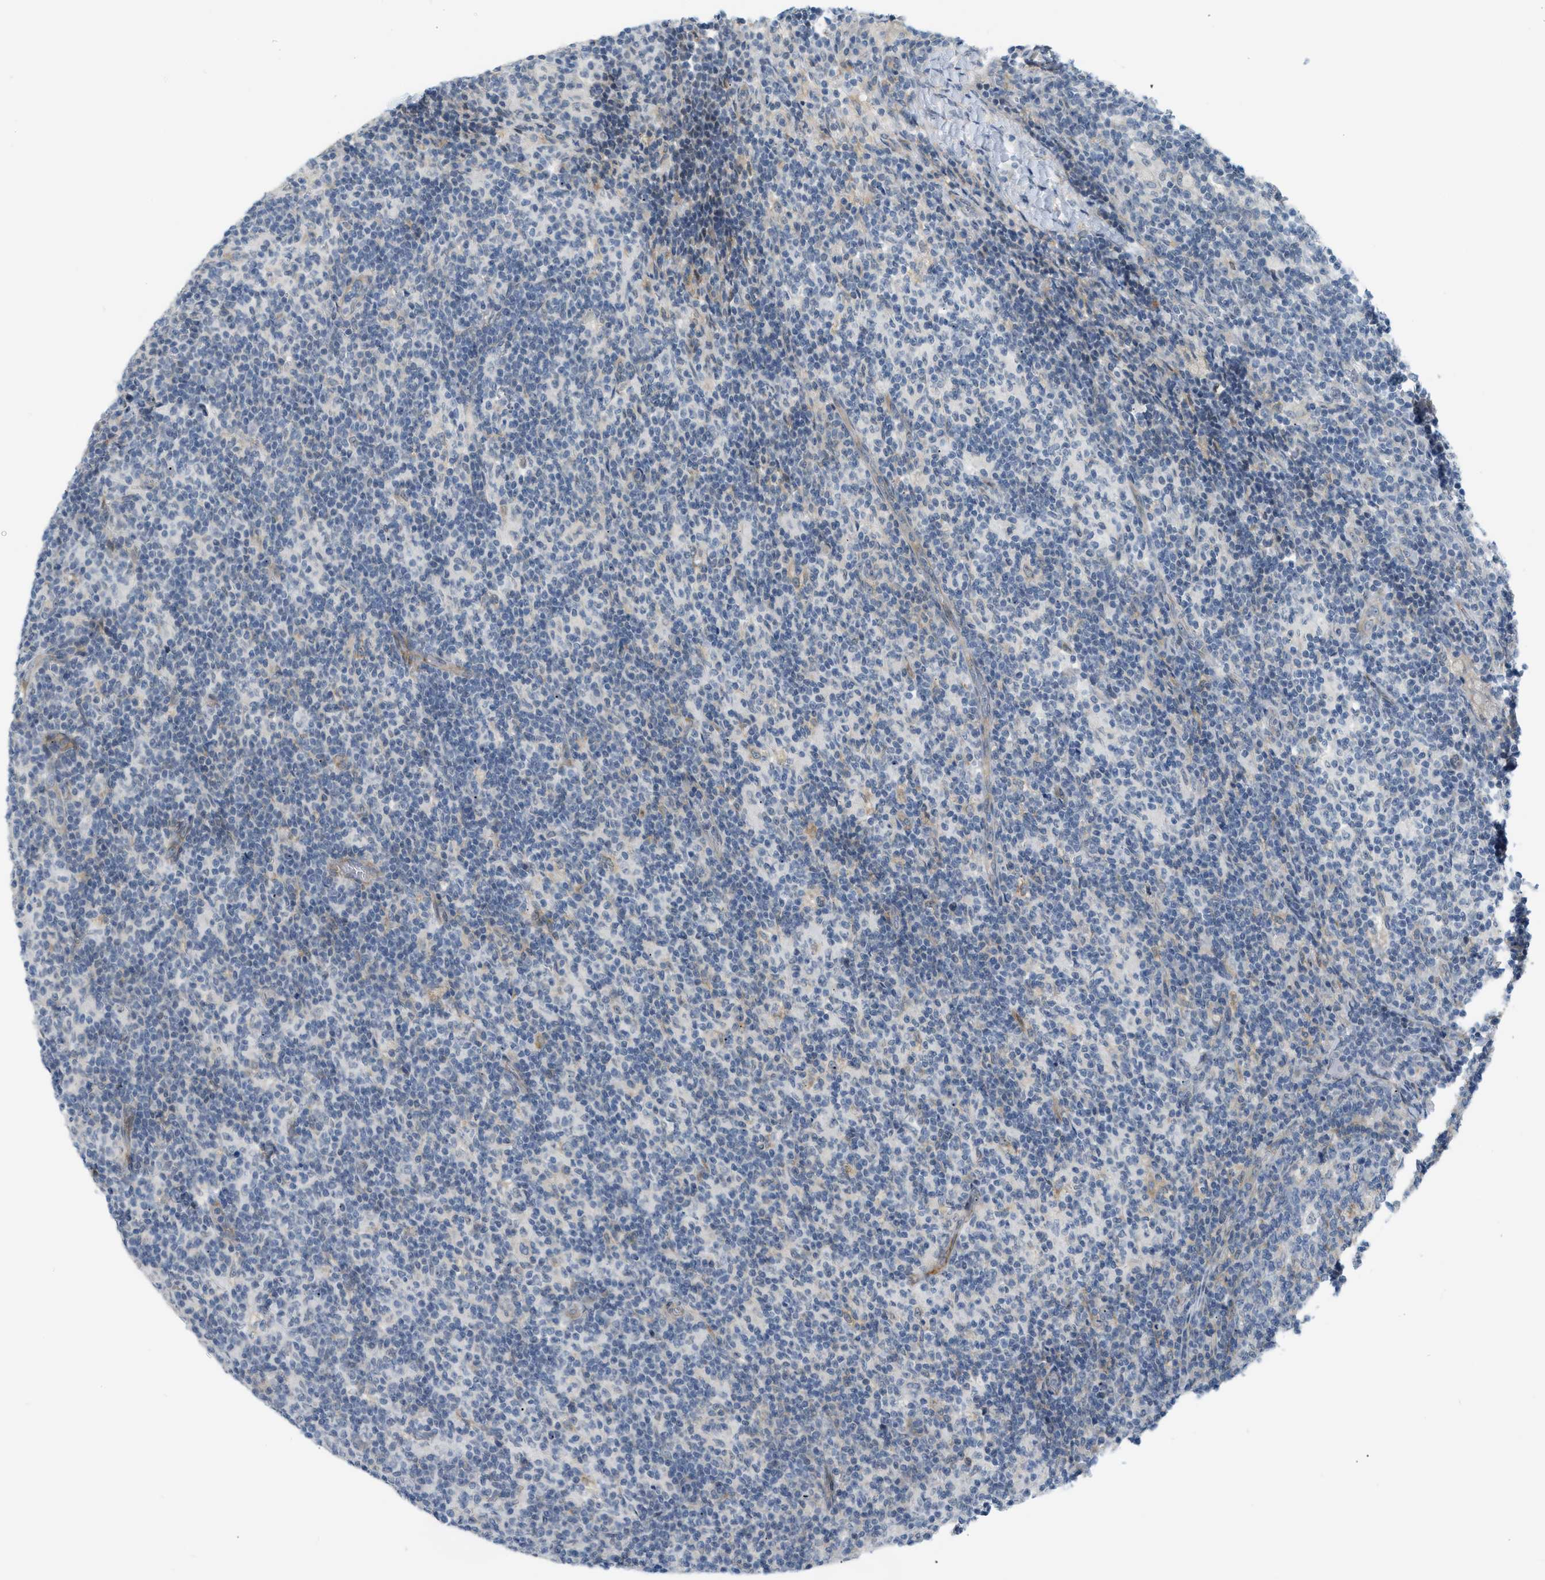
{"staining": {"intensity": "weak", "quantity": "<25%", "location": "cytoplasmic/membranous"}, "tissue": "lymph node", "cell_type": "Germinal center cells", "image_type": "normal", "snomed": [{"axis": "morphology", "description": "Normal tissue, NOS"}, {"axis": "morphology", "description": "Inflammation, NOS"}, {"axis": "topography", "description": "Lymph node"}], "caption": "Normal lymph node was stained to show a protein in brown. There is no significant positivity in germinal center cells.", "gene": "ZNF408", "patient": {"sex": "male", "age": 55}}